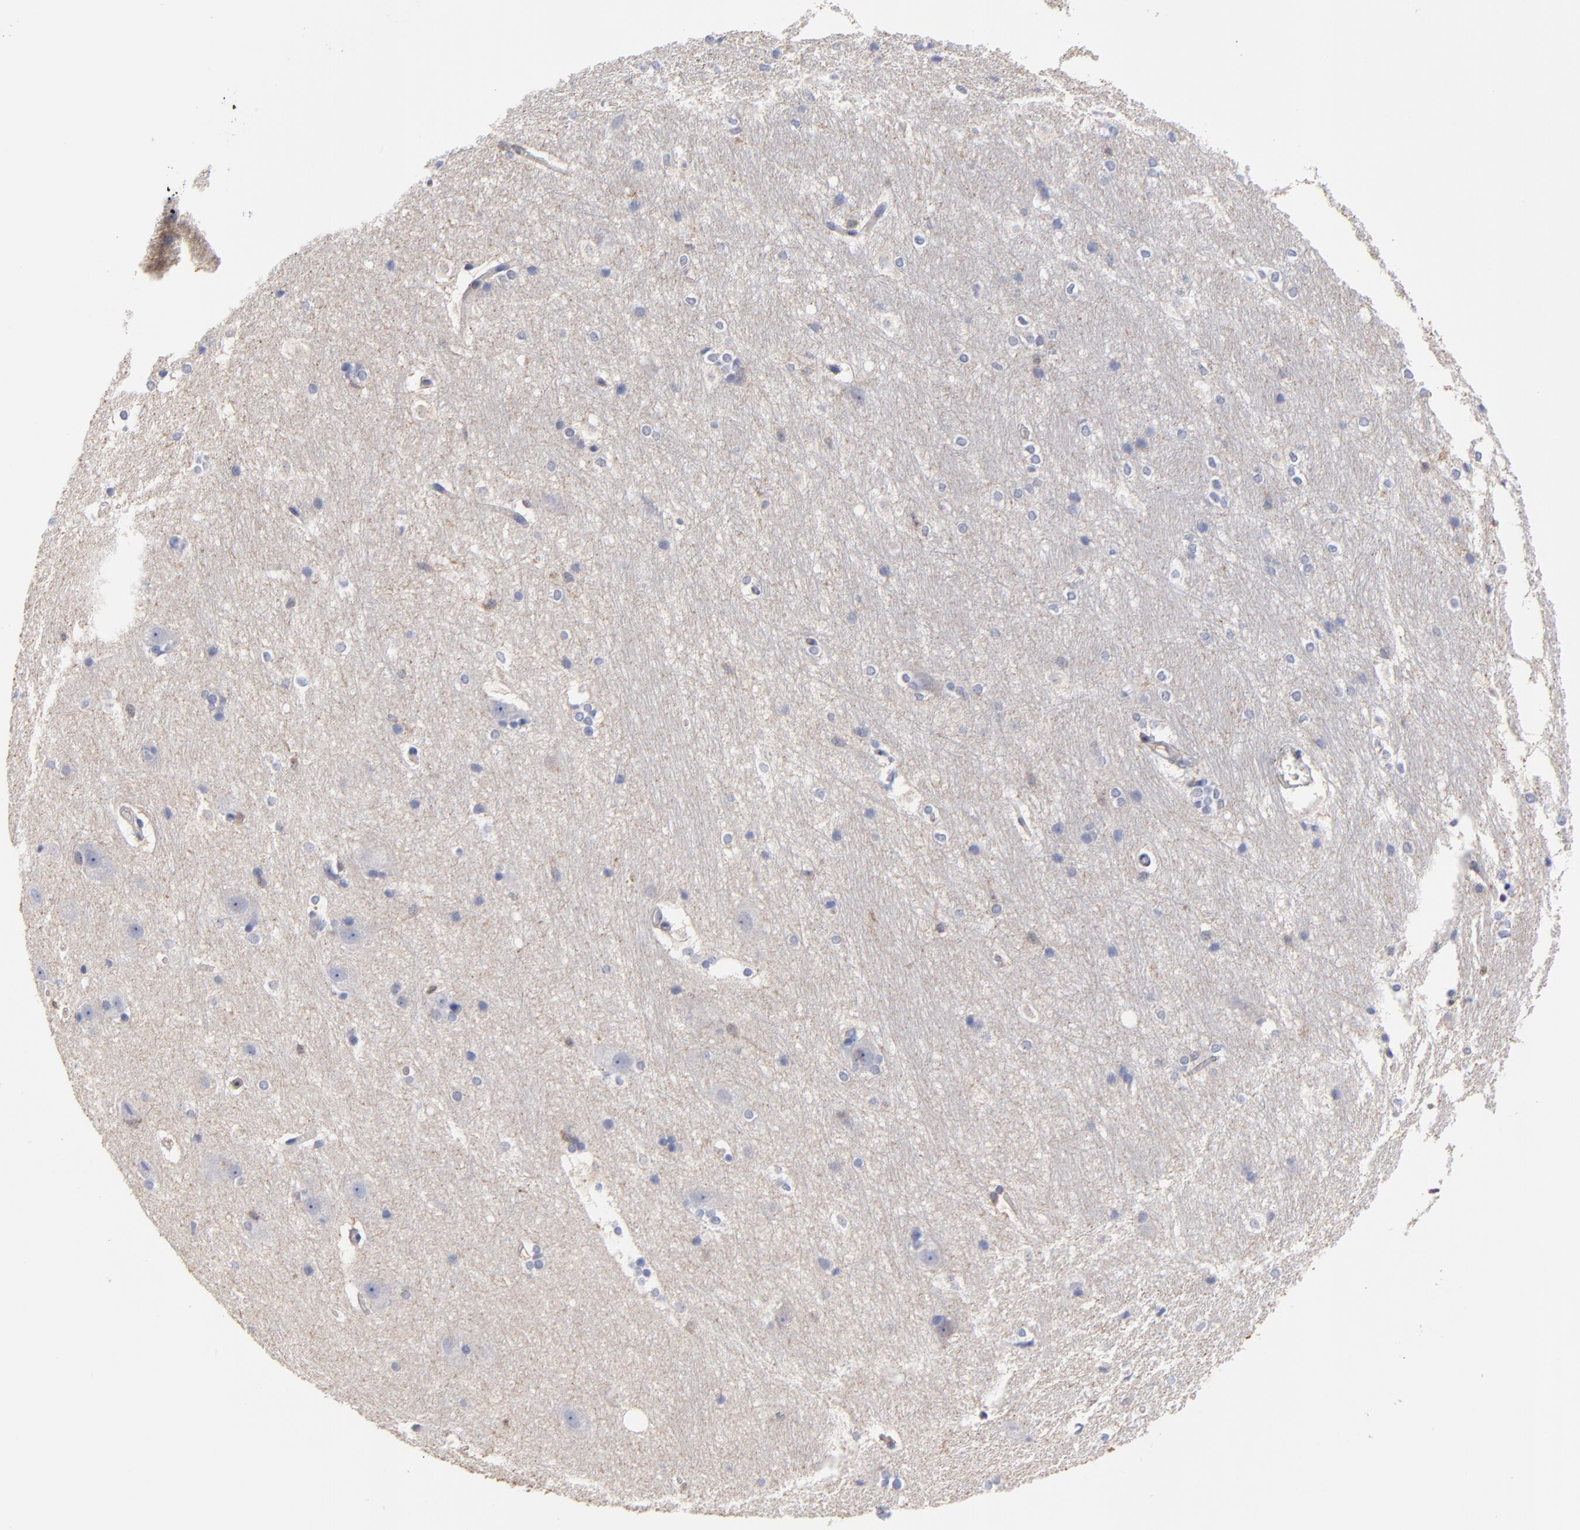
{"staining": {"intensity": "negative", "quantity": "none", "location": "none"}, "tissue": "hippocampus", "cell_type": "Glial cells", "image_type": "normal", "snomed": [{"axis": "morphology", "description": "Normal tissue, NOS"}, {"axis": "topography", "description": "Hippocampus"}], "caption": "IHC photomicrograph of unremarkable human hippocampus stained for a protein (brown), which shows no expression in glial cells.", "gene": "ASL", "patient": {"sex": "female", "age": 19}}